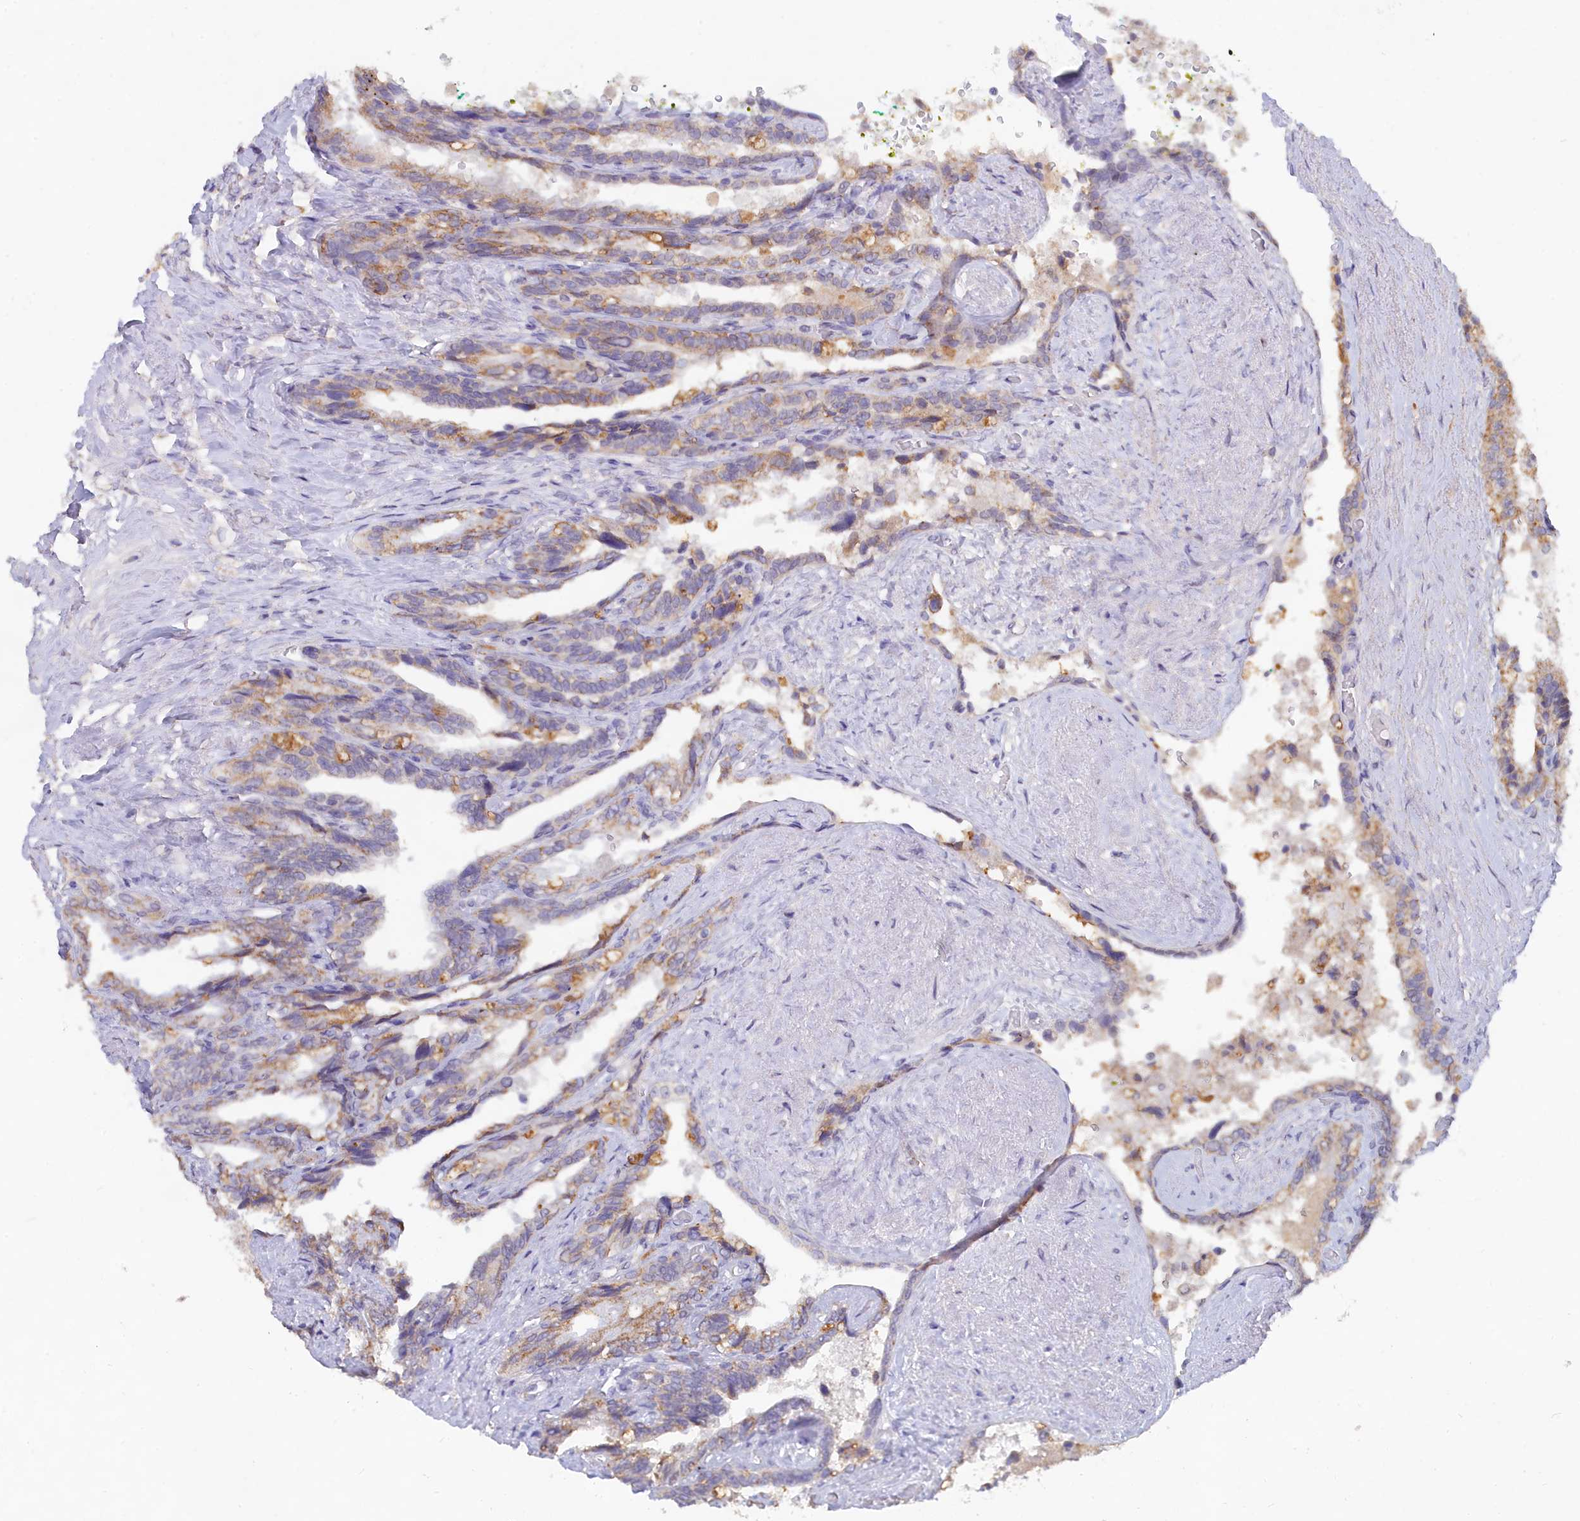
{"staining": {"intensity": "moderate", "quantity": "<25%", "location": "cytoplasmic/membranous"}, "tissue": "seminal vesicle", "cell_type": "Glandular cells", "image_type": "normal", "snomed": [{"axis": "morphology", "description": "Normal tissue, NOS"}, {"axis": "topography", "description": "Seminal veicle"}, {"axis": "topography", "description": "Peripheral nerve tissue"}], "caption": "Protein analysis of normal seminal vesicle displays moderate cytoplasmic/membranous staining in approximately <25% of glandular cells. The protein of interest is shown in brown color, while the nuclei are stained blue.", "gene": "LRIF1", "patient": {"sex": "male", "age": 60}}